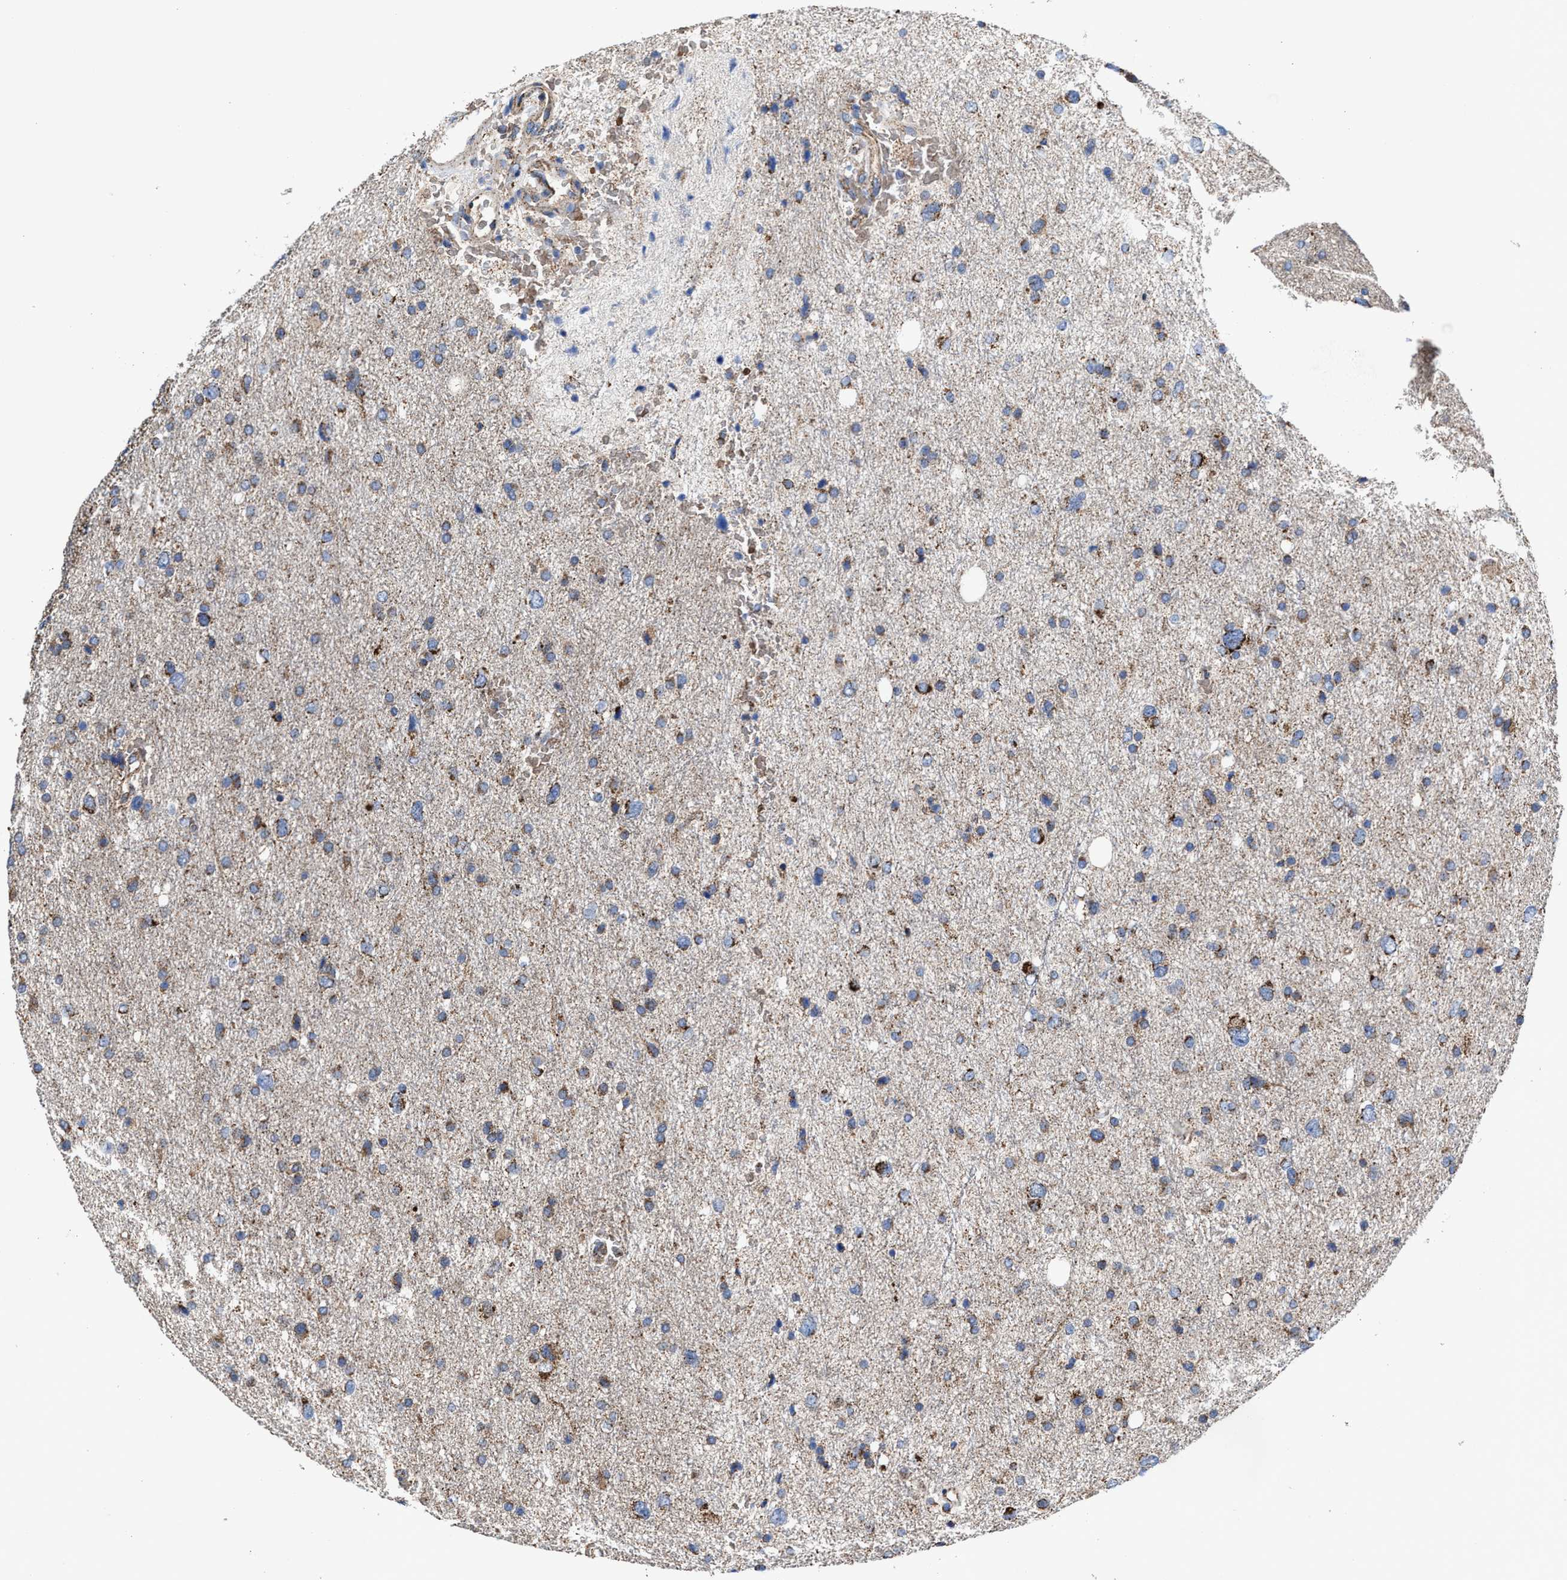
{"staining": {"intensity": "moderate", "quantity": "25%-75%", "location": "cytoplasmic/membranous"}, "tissue": "glioma", "cell_type": "Tumor cells", "image_type": "cancer", "snomed": [{"axis": "morphology", "description": "Glioma, malignant, Low grade"}, {"axis": "topography", "description": "Brain"}], "caption": "This is a histology image of immunohistochemistry staining of glioma, which shows moderate expression in the cytoplasmic/membranous of tumor cells.", "gene": "MECR", "patient": {"sex": "female", "age": 37}}